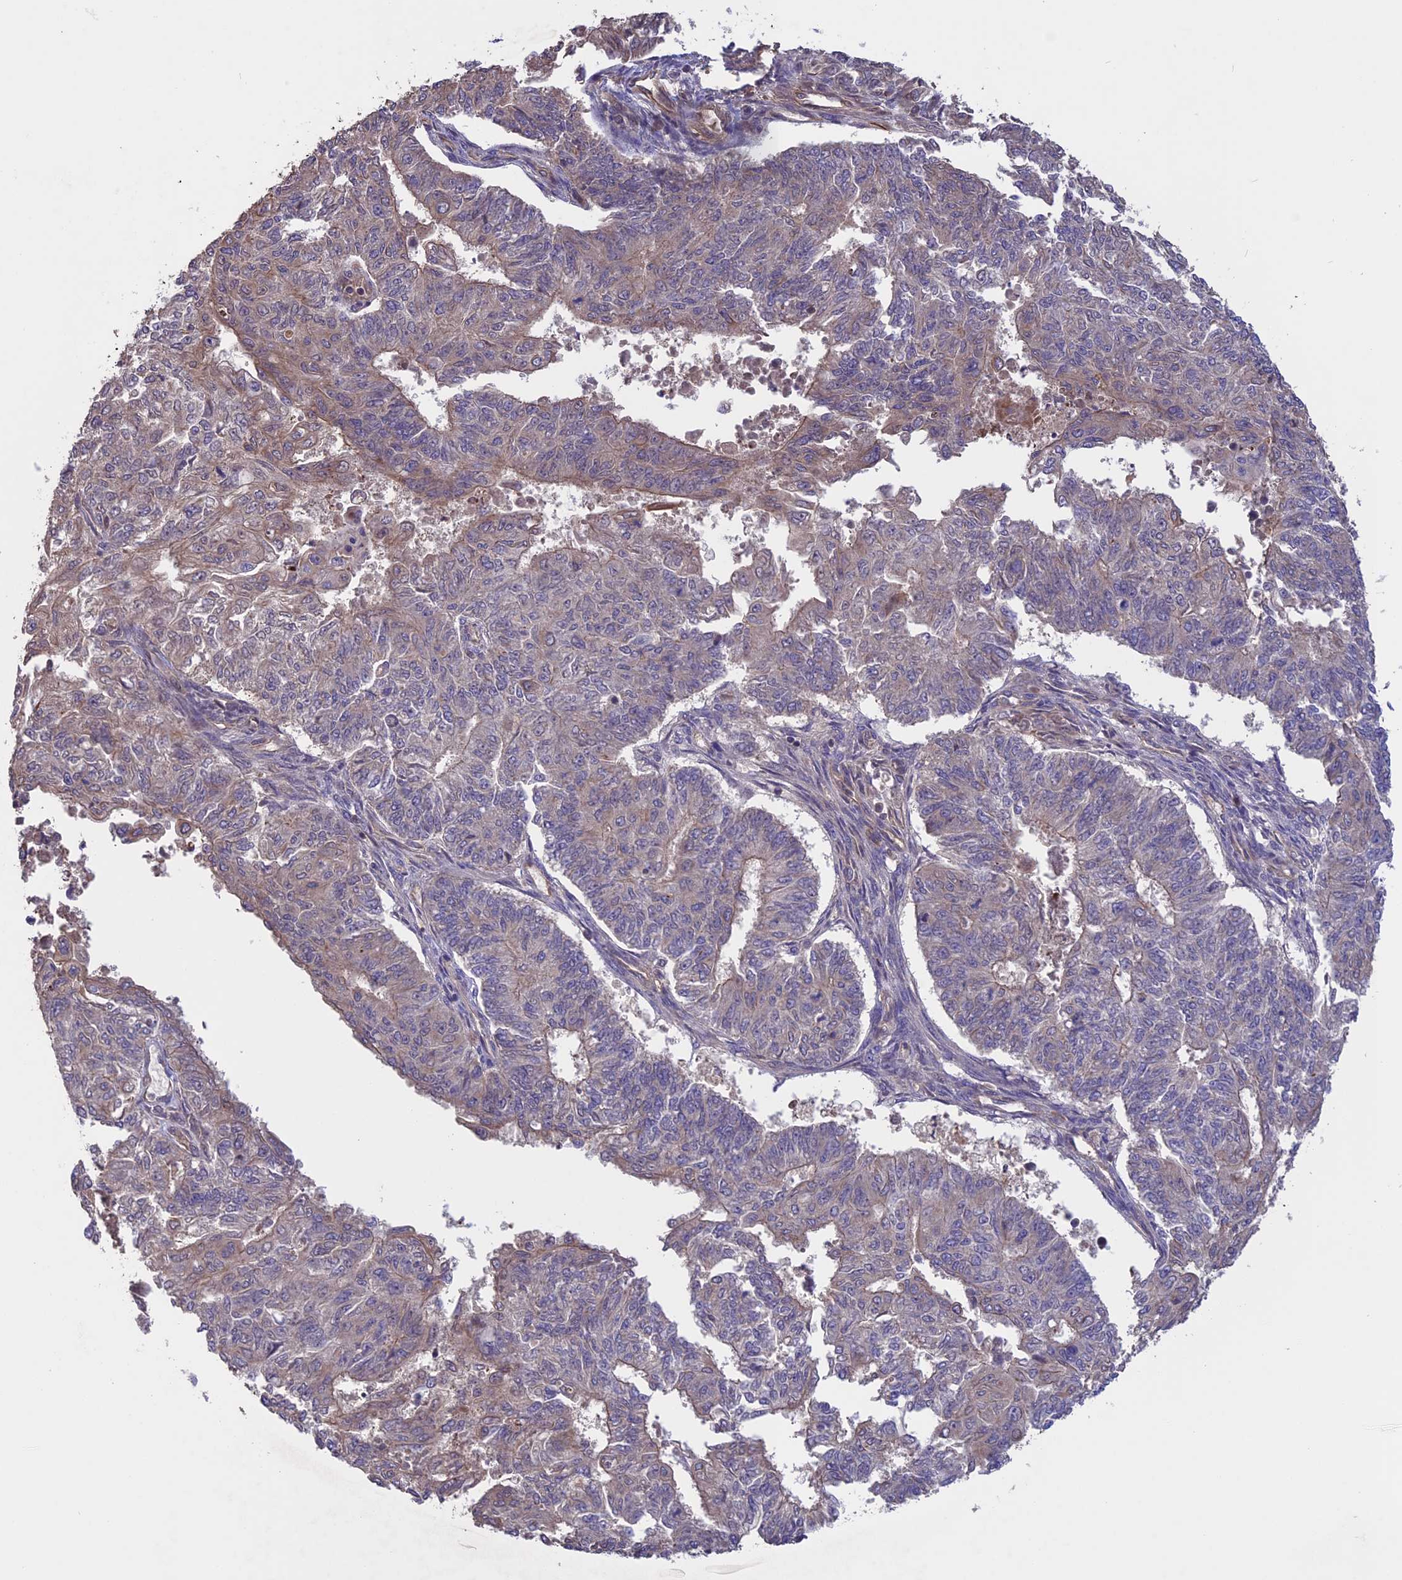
{"staining": {"intensity": "weak", "quantity": "<25%", "location": "cytoplasmic/membranous"}, "tissue": "endometrial cancer", "cell_type": "Tumor cells", "image_type": "cancer", "snomed": [{"axis": "morphology", "description": "Adenocarcinoma, NOS"}, {"axis": "topography", "description": "Endometrium"}], "caption": "Immunohistochemistry histopathology image of neoplastic tissue: adenocarcinoma (endometrial) stained with DAB (3,3'-diaminobenzidine) reveals no significant protein expression in tumor cells.", "gene": "GAS8", "patient": {"sex": "female", "age": 32}}